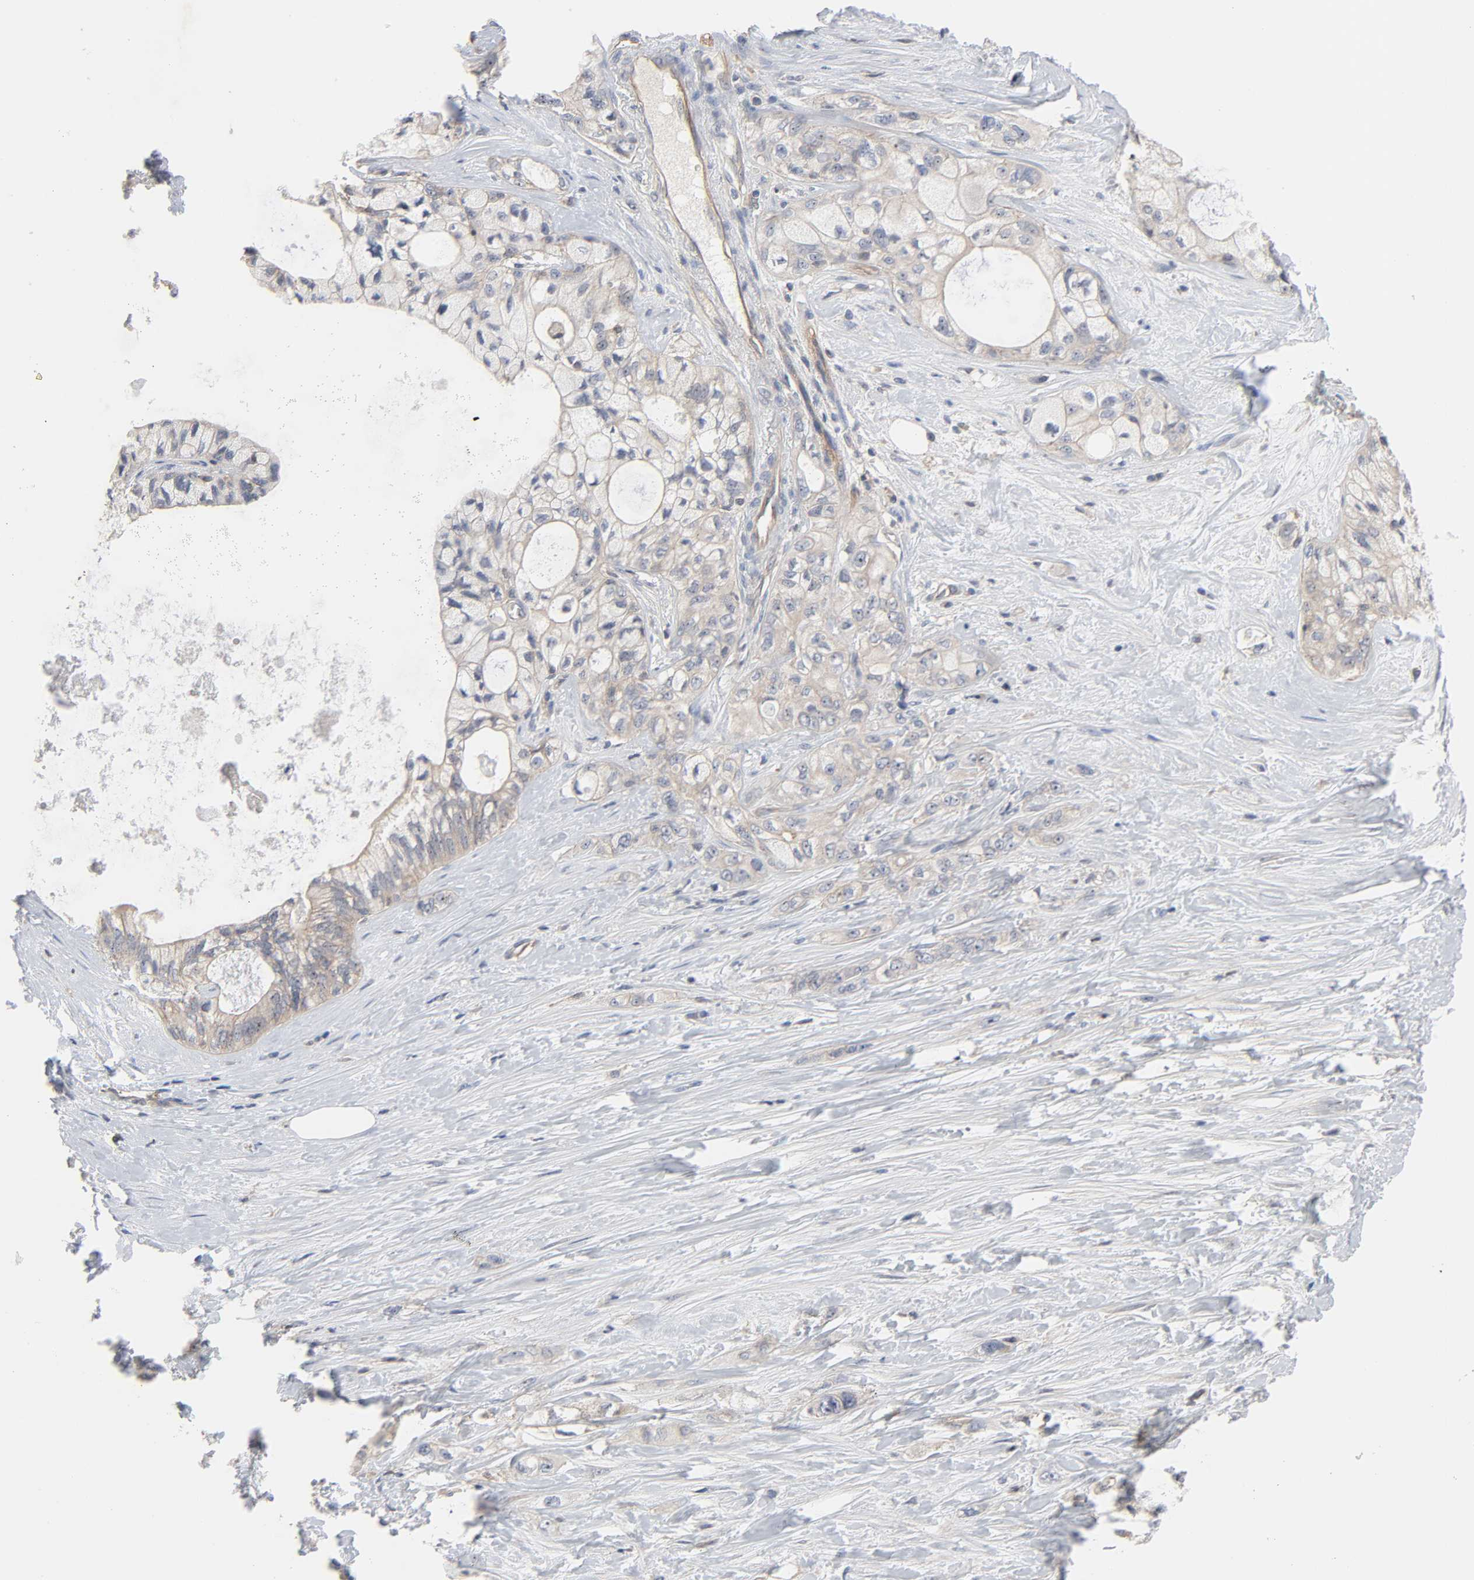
{"staining": {"intensity": "weak", "quantity": "25%-75%", "location": "cytoplasmic/membranous"}, "tissue": "pancreatic cancer", "cell_type": "Tumor cells", "image_type": "cancer", "snomed": [{"axis": "morphology", "description": "Adenocarcinoma, NOS"}, {"axis": "topography", "description": "Pancreas"}], "caption": "A low amount of weak cytoplasmic/membranous expression is present in about 25%-75% of tumor cells in pancreatic cancer (adenocarcinoma) tissue. Nuclei are stained in blue.", "gene": "DDX10", "patient": {"sex": "male", "age": 70}}